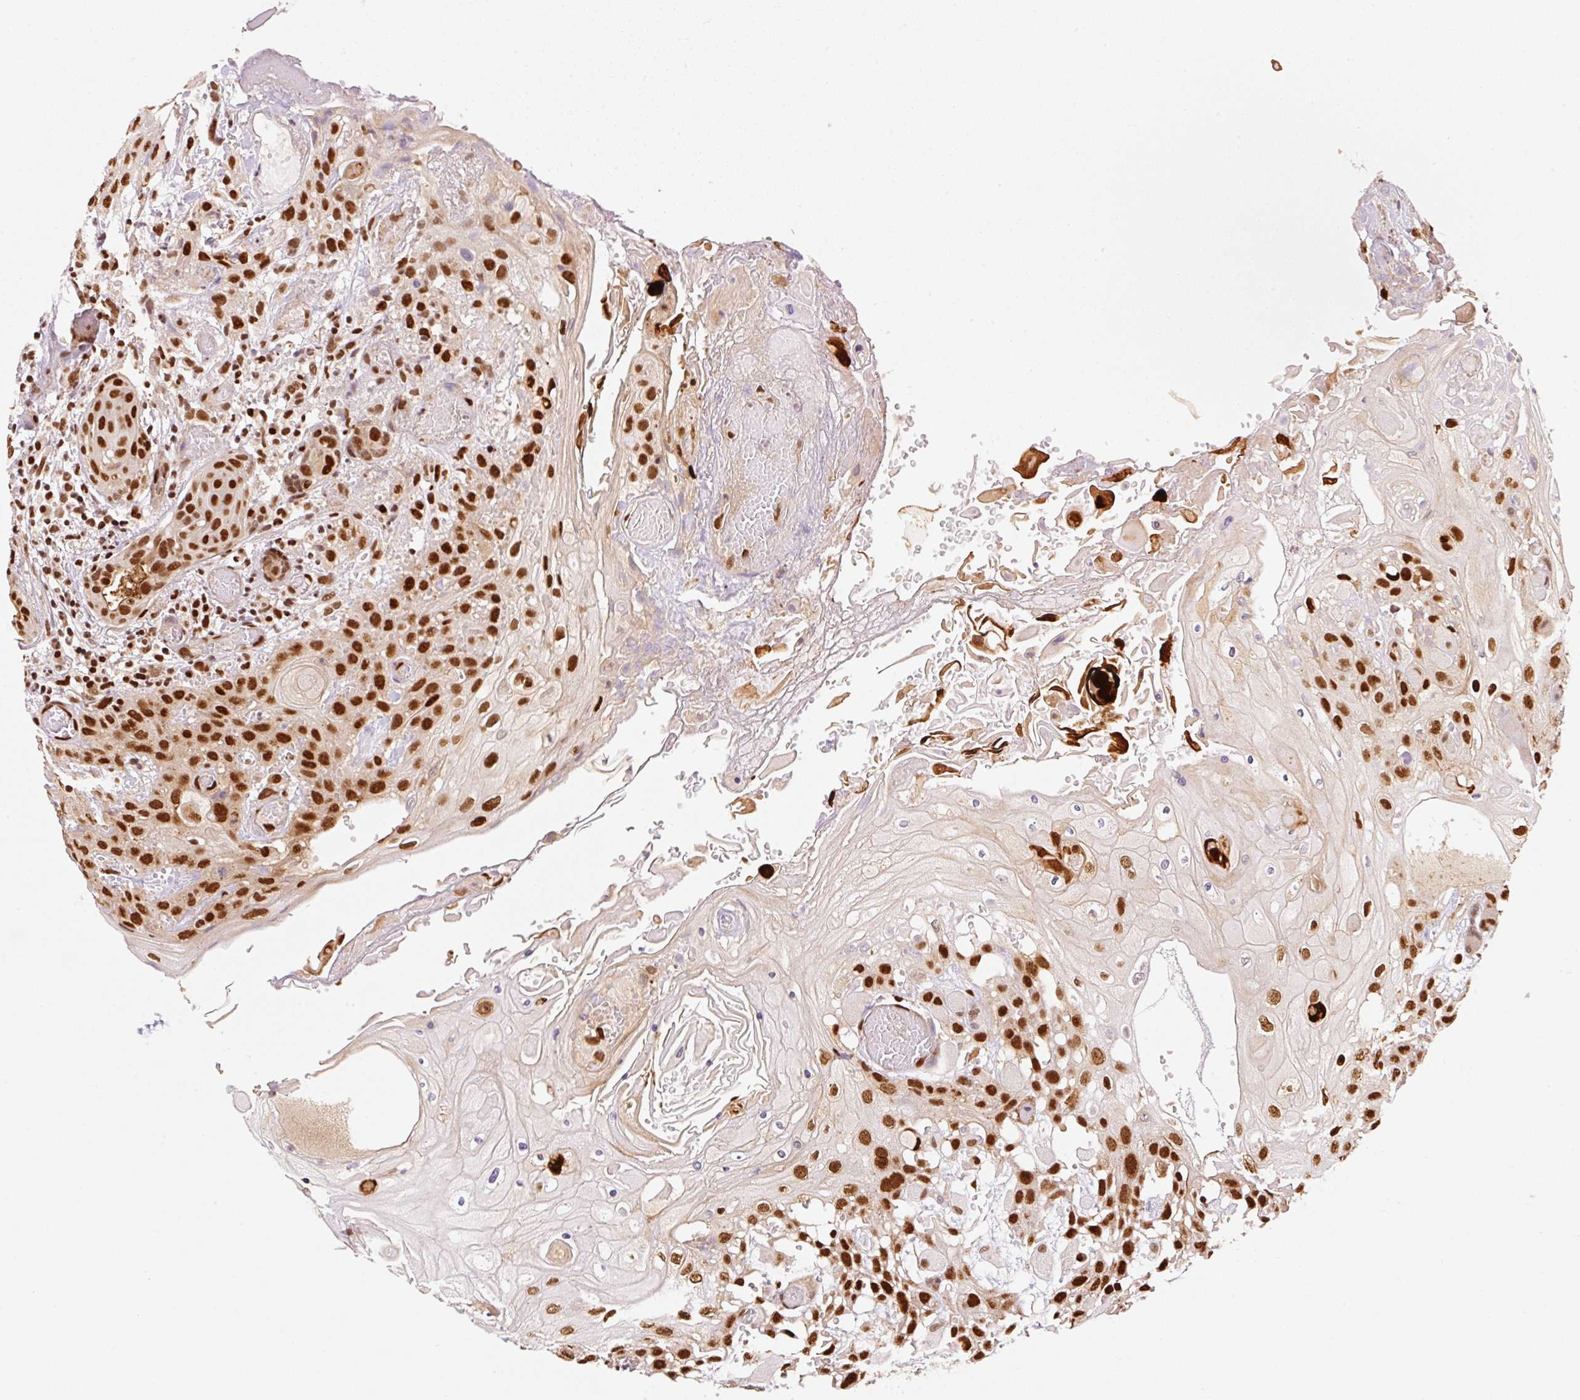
{"staining": {"intensity": "strong", "quantity": ">75%", "location": "nuclear"}, "tissue": "head and neck cancer", "cell_type": "Tumor cells", "image_type": "cancer", "snomed": [{"axis": "morphology", "description": "Squamous cell carcinoma, NOS"}, {"axis": "topography", "description": "Head-Neck"}], "caption": "Head and neck cancer stained with DAB immunohistochemistry (IHC) demonstrates high levels of strong nuclear staining in approximately >75% of tumor cells. Nuclei are stained in blue.", "gene": "GPR139", "patient": {"sex": "female", "age": 43}}